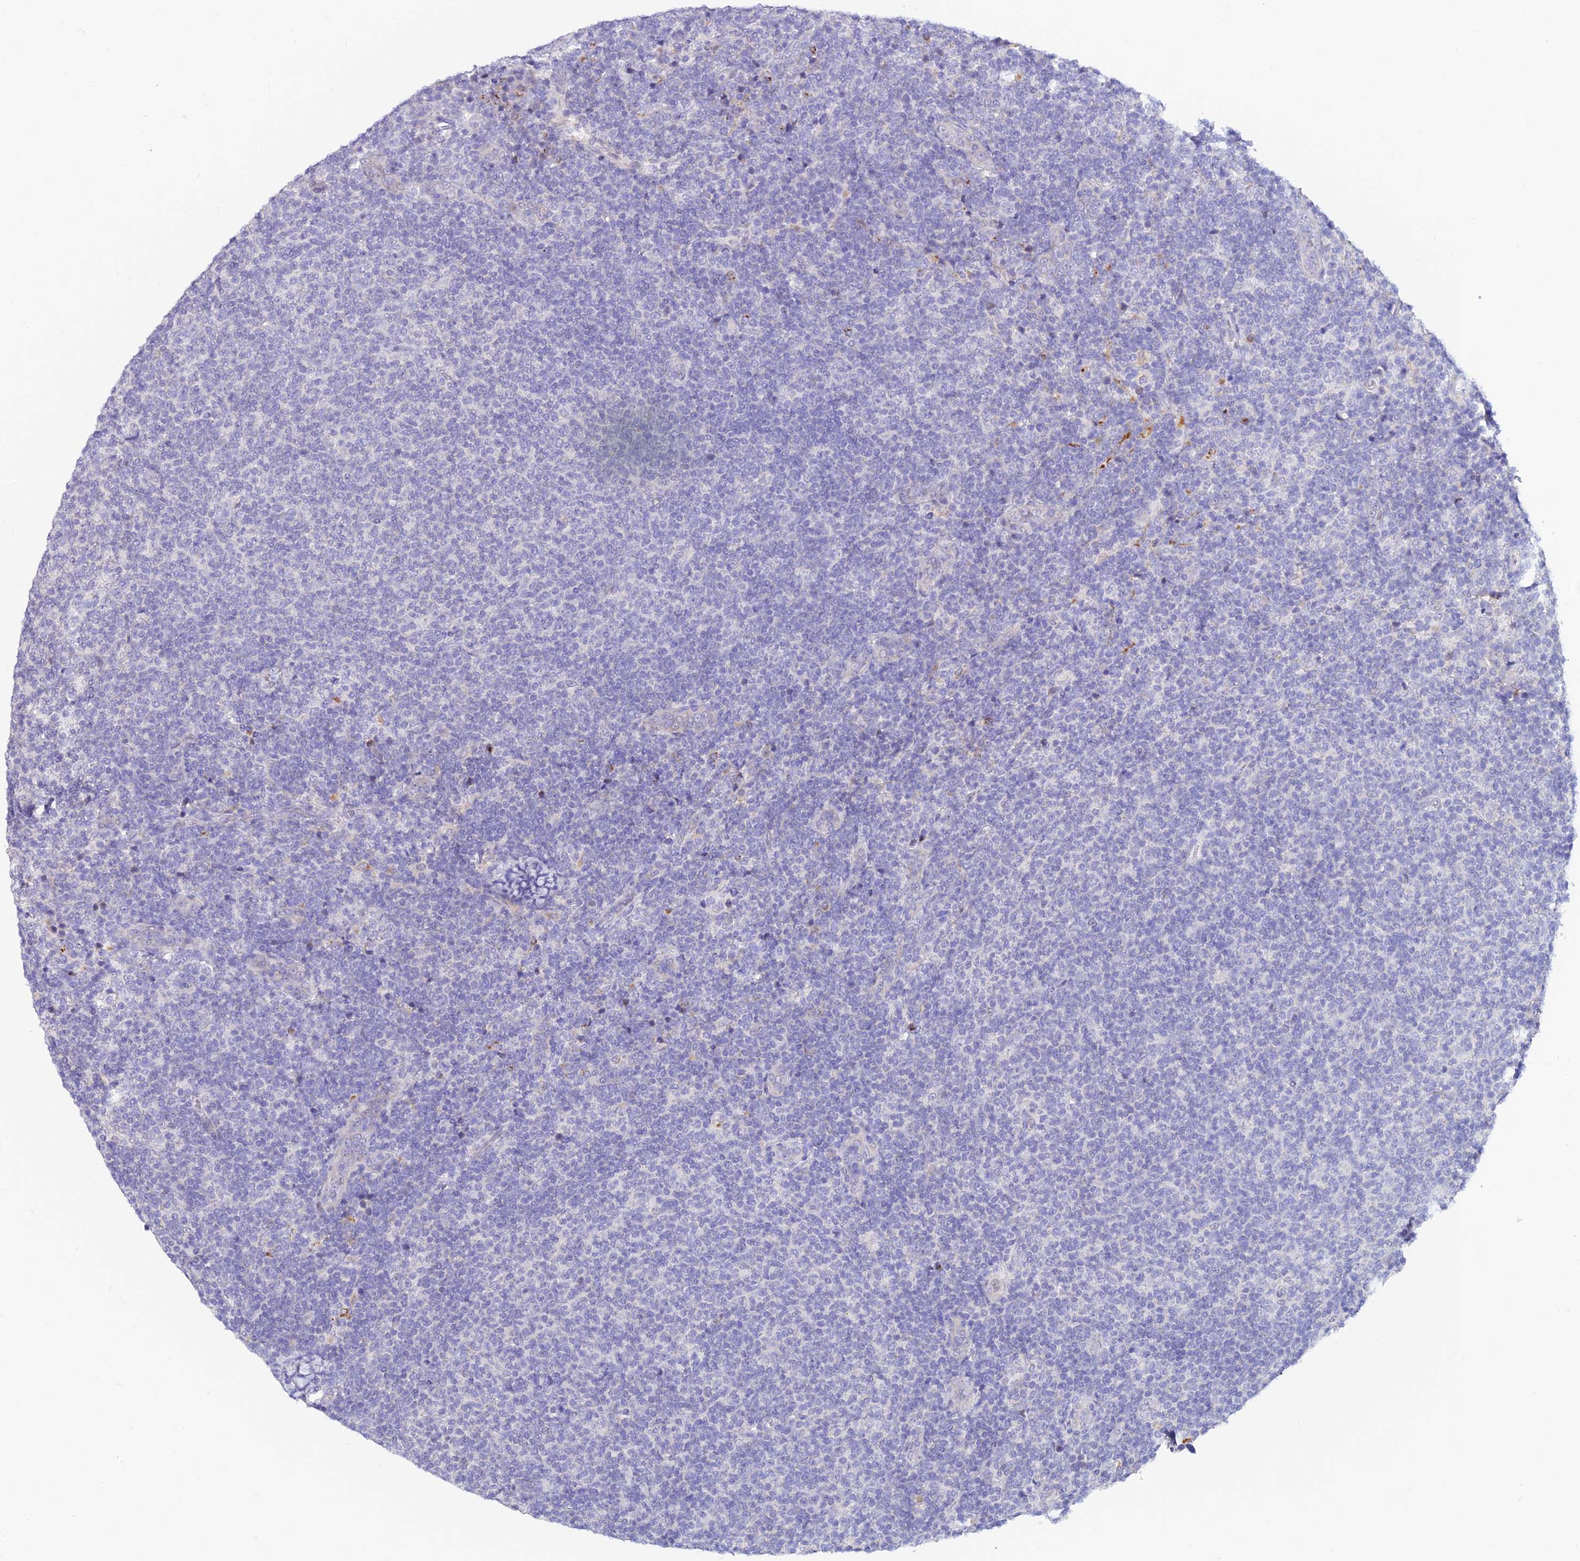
{"staining": {"intensity": "negative", "quantity": "none", "location": "none"}, "tissue": "lymphoma", "cell_type": "Tumor cells", "image_type": "cancer", "snomed": [{"axis": "morphology", "description": "Malignant lymphoma, non-Hodgkin's type, Low grade"}, {"axis": "topography", "description": "Lymph node"}], "caption": "An immunohistochemistry (IHC) image of lymphoma is shown. There is no staining in tumor cells of lymphoma.", "gene": "INKA1", "patient": {"sex": "male", "age": 66}}